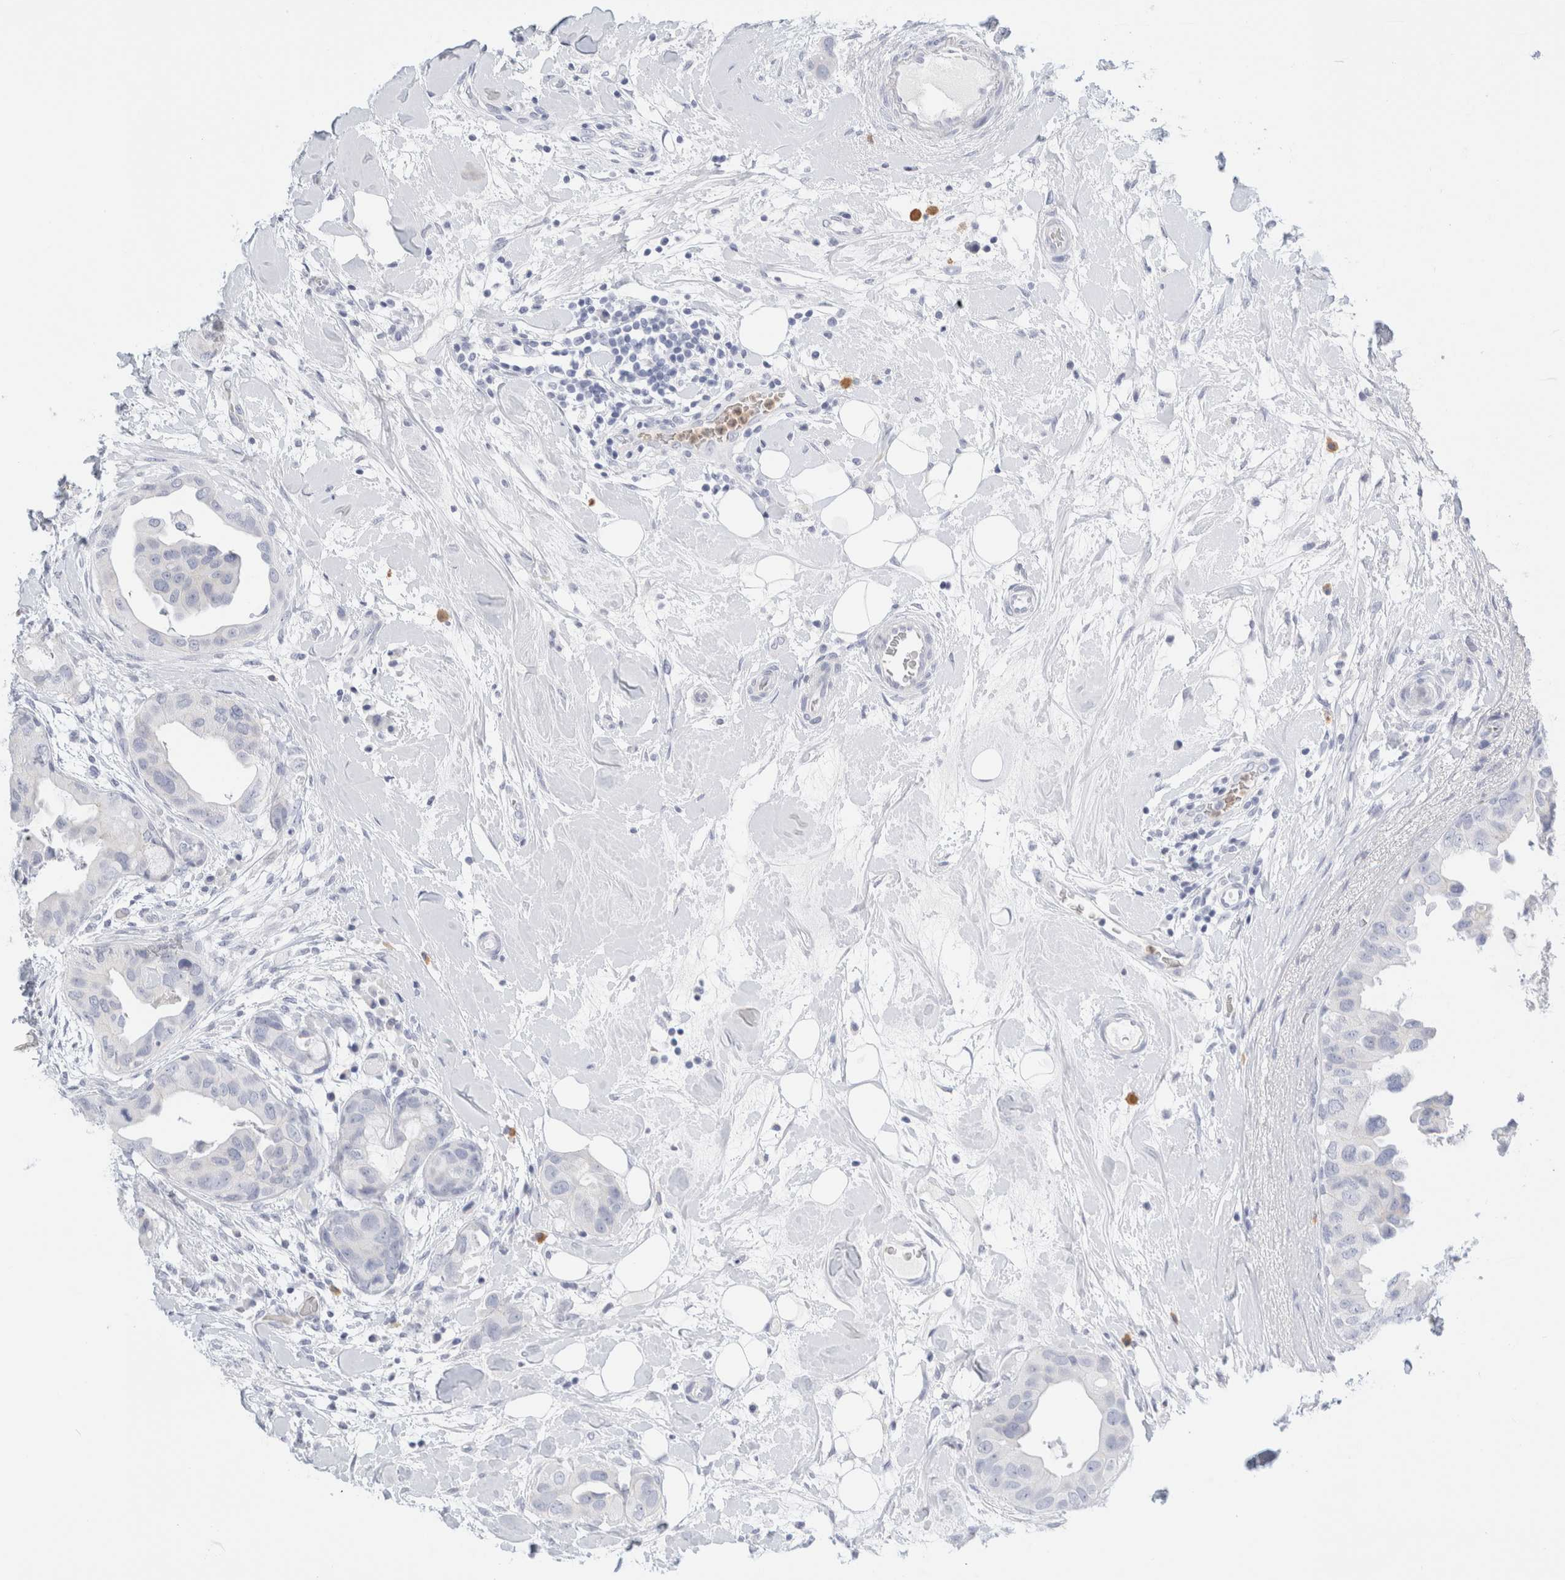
{"staining": {"intensity": "negative", "quantity": "none", "location": "none"}, "tissue": "breast cancer", "cell_type": "Tumor cells", "image_type": "cancer", "snomed": [{"axis": "morphology", "description": "Duct carcinoma"}, {"axis": "topography", "description": "Breast"}], "caption": "DAB immunohistochemical staining of human breast cancer exhibits no significant staining in tumor cells. (Stains: DAB immunohistochemistry with hematoxylin counter stain, Microscopy: brightfield microscopy at high magnification).", "gene": "ARG1", "patient": {"sex": "female", "age": 40}}